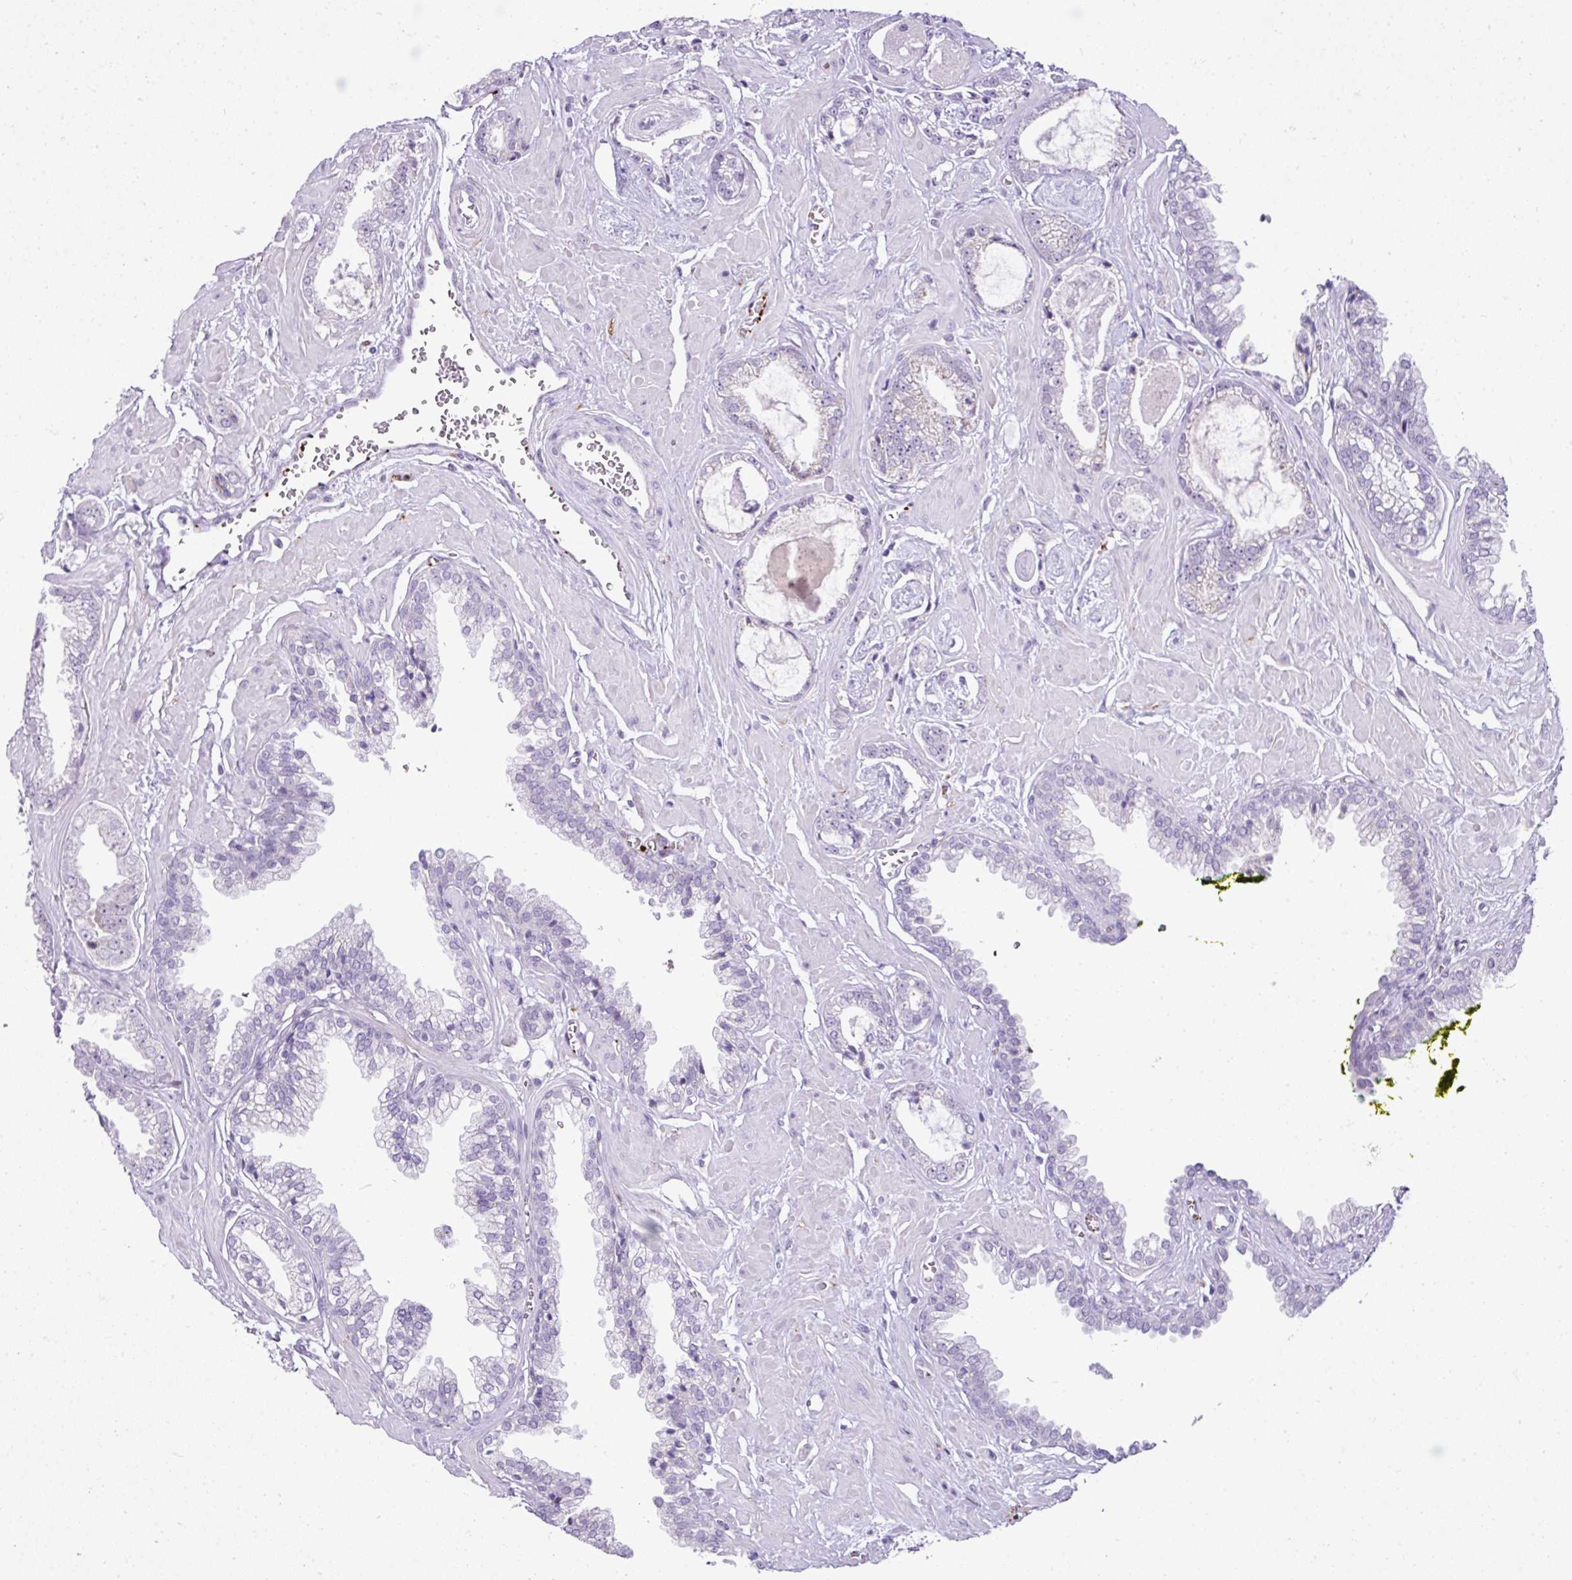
{"staining": {"intensity": "negative", "quantity": "none", "location": "none"}, "tissue": "prostate cancer", "cell_type": "Tumor cells", "image_type": "cancer", "snomed": [{"axis": "morphology", "description": "Adenocarcinoma, Low grade"}, {"axis": "topography", "description": "Prostate"}], "caption": "Tumor cells are negative for protein expression in human prostate cancer.", "gene": "CMTM5", "patient": {"sex": "male", "age": 60}}